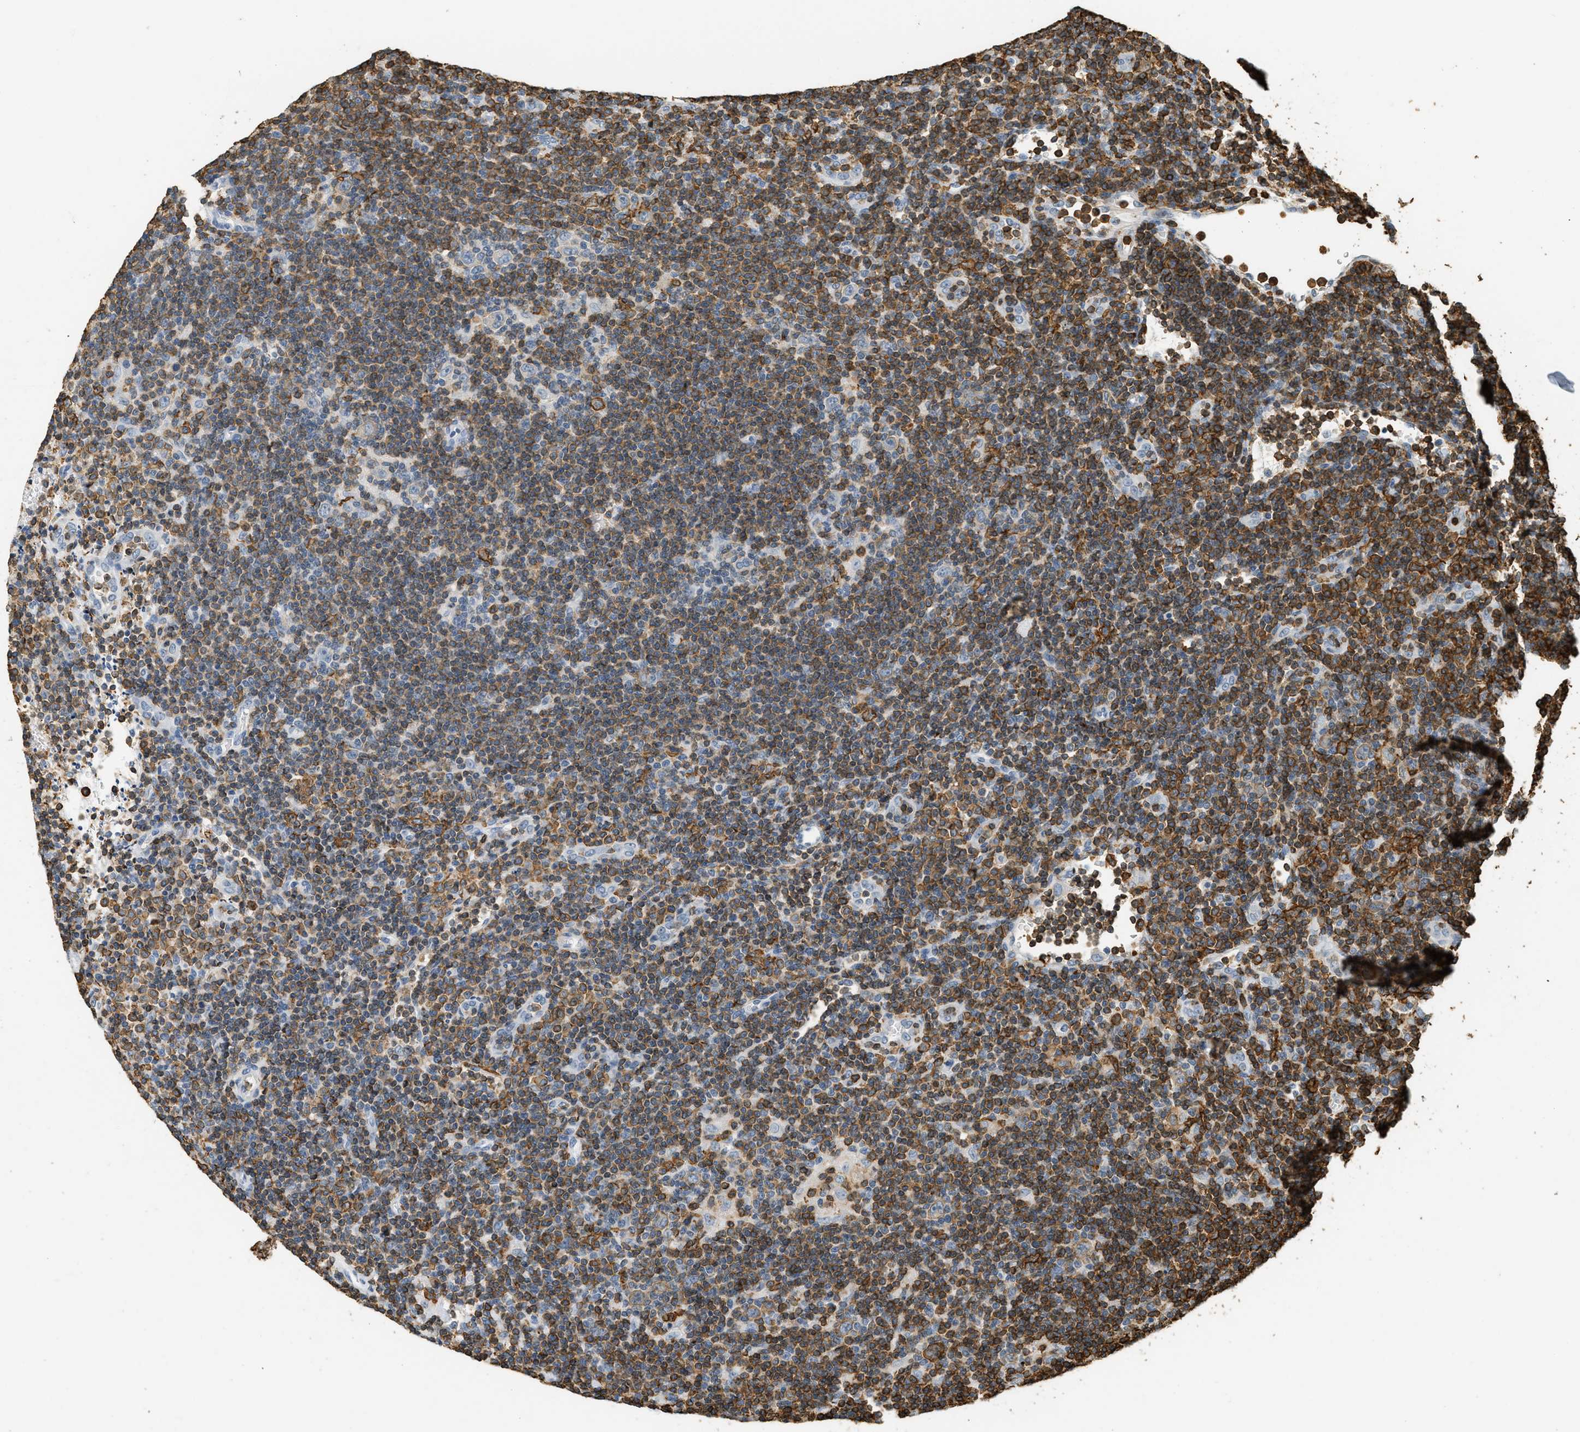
{"staining": {"intensity": "weak", "quantity": "<25%", "location": "cytoplasmic/membranous"}, "tissue": "lymphoma", "cell_type": "Tumor cells", "image_type": "cancer", "snomed": [{"axis": "morphology", "description": "Hodgkin's disease, NOS"}, {"axis": "topography", "description": "Lymph node"}], "caption": "Immunohistochemical staining of human lymphoma exhibits no significant positivity in tumor cells.", "gene": "LSP1", "patient": {"sex": "female", "age": 57}}